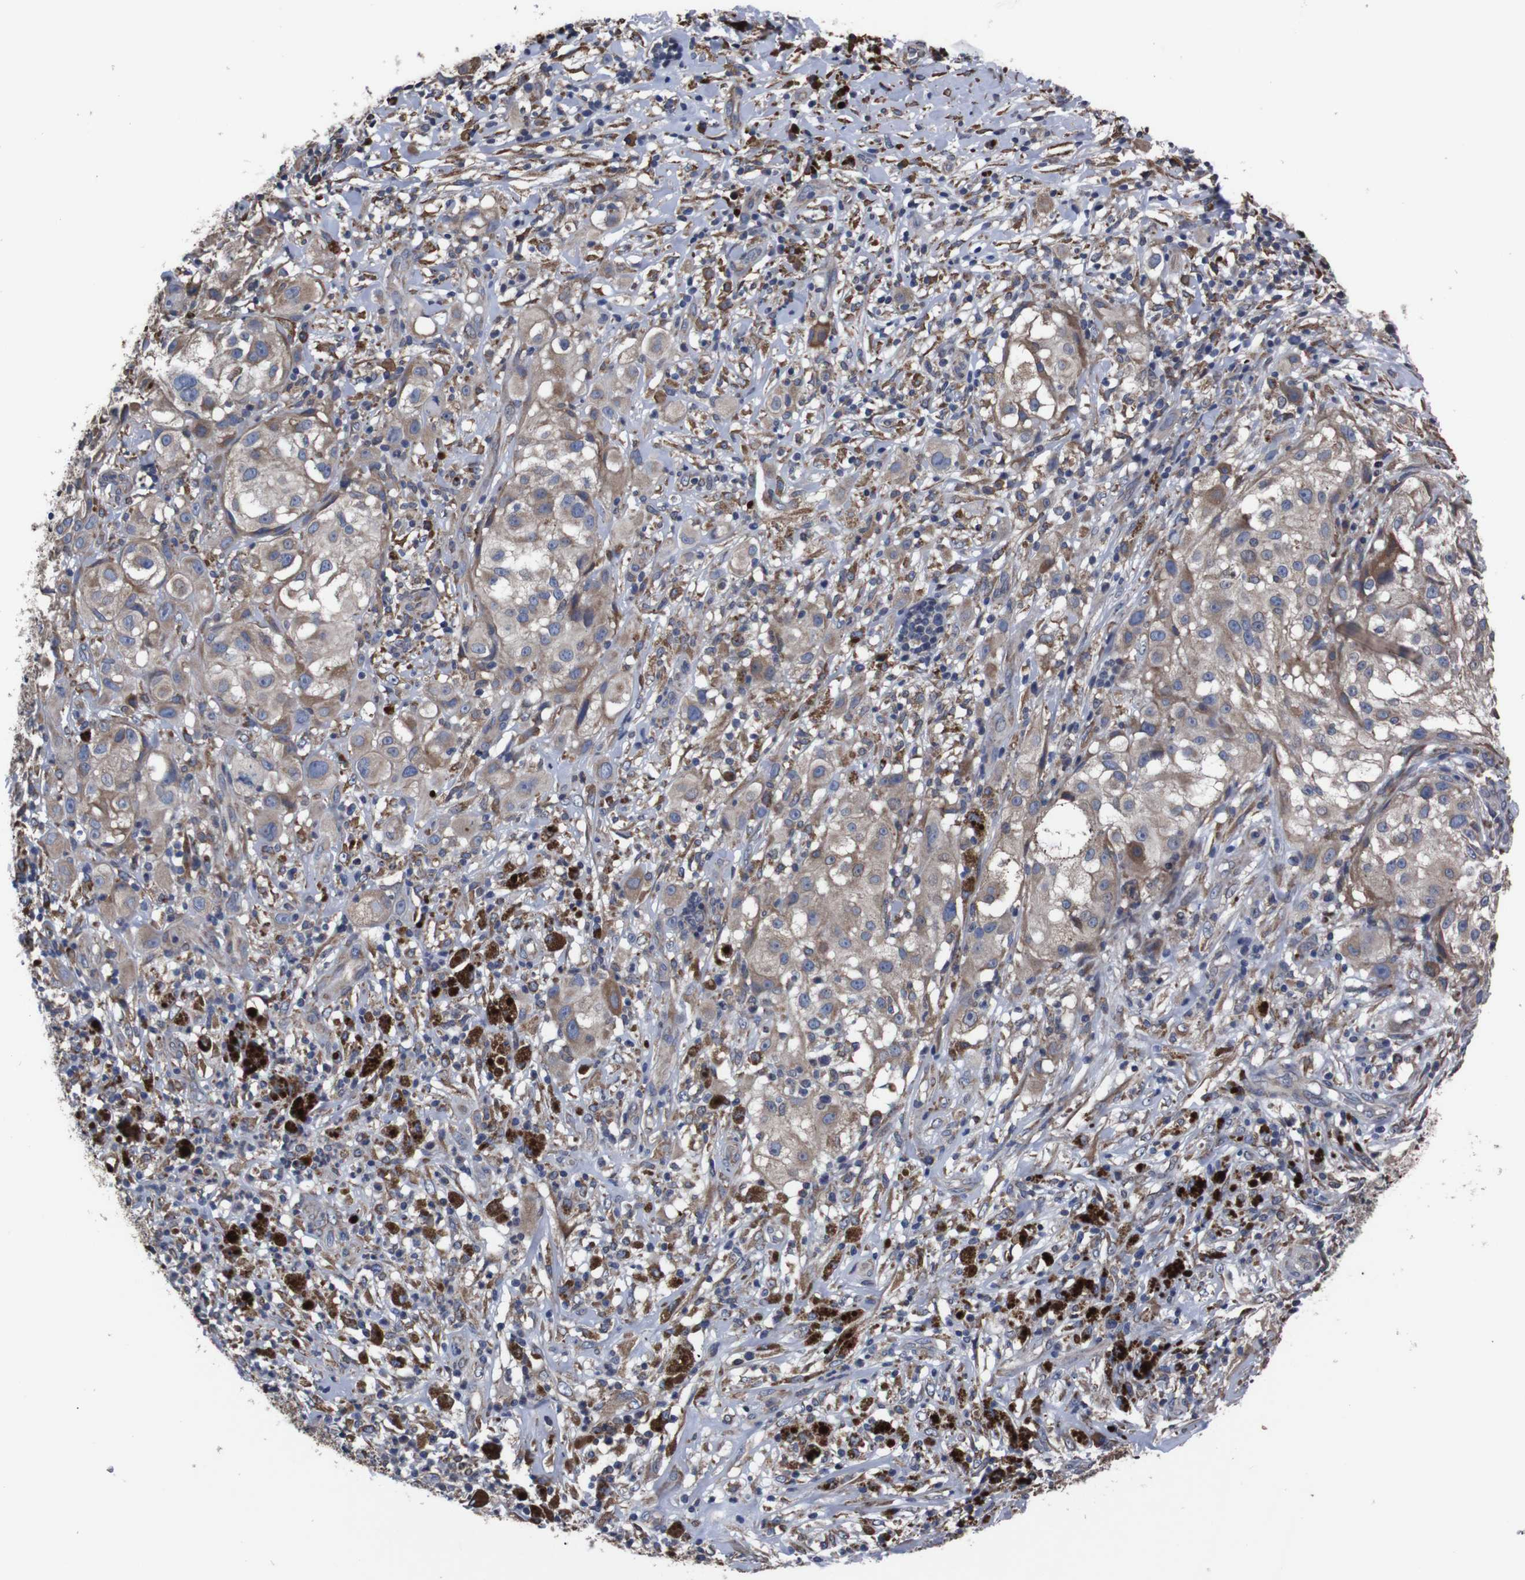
{"staining": {"intensity": "moderate", "quantity": "25%-75%", "location": "cytoplasmic/membranous"}, "tissue": "melanoma", "cell_type": "Tumor cells", "image_type": "cancer", "snomed": [{"axis": "morphology", "description": "Necrosis, NOS"}, {"axis": "morphology", "description": "Malignant melanoma, NOS"}, {"axis": "topography", "description": "Skin"}], "caption": "Protein expression analysis of human melanoma reveals moderate cytoplasmic/membranous staining in approximately 25%-75% of tumor cells.", "gene": "SIGMAR1", "patient": {"sex": "female", "age": 87}}